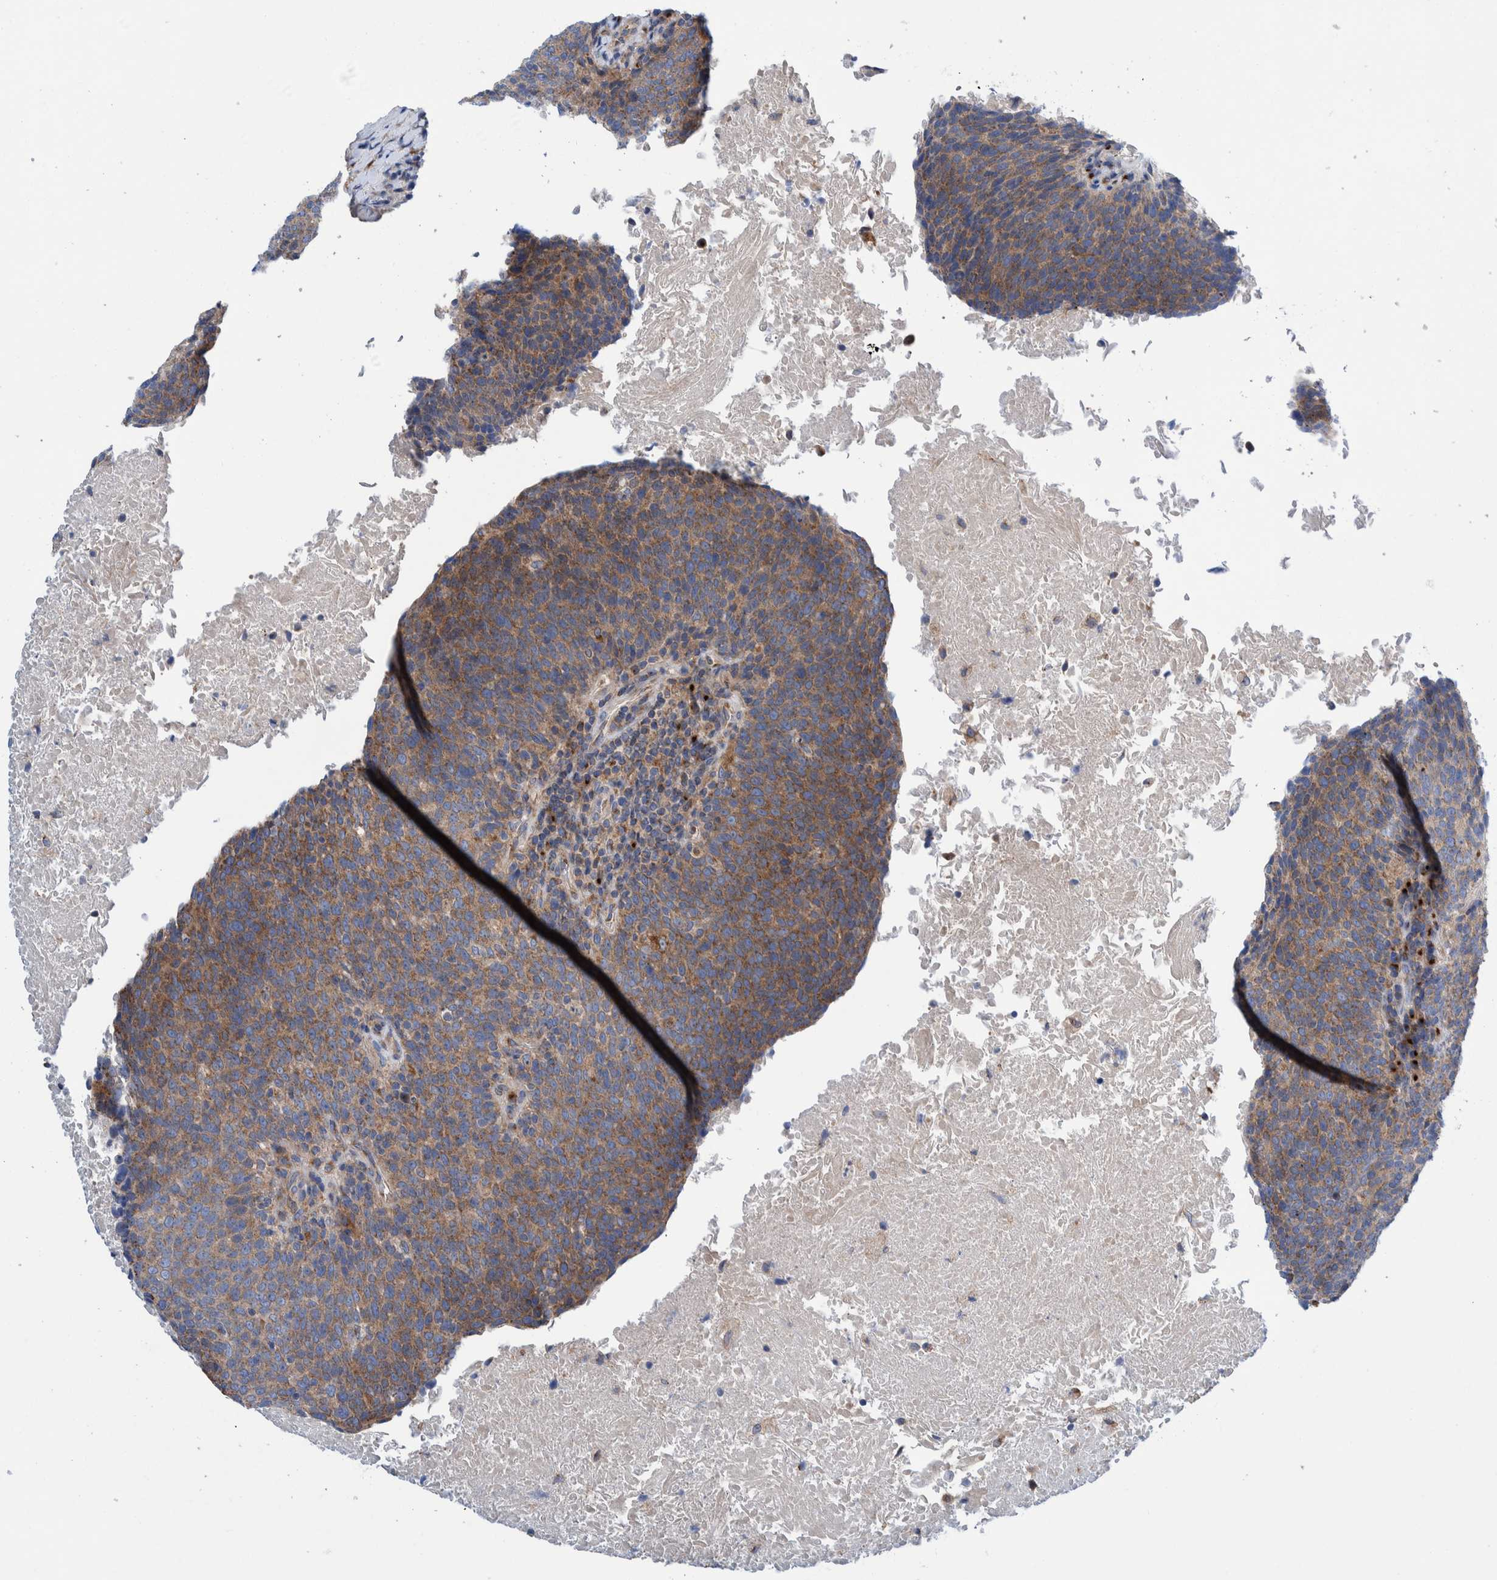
{"staining": {"intensity": "moderate", "quantity": ">75%", "location": "cytoplasmic/membranous"}, "tissue": "head and neck cancer", "cell_type": "Tumor cells", "image_type": "cancer", "snomed": [{"axis": "morphology", "description": "Squamous cell carcinoma, NOS"}, {"axis": "morphology", "description": "Squamous cell carcinoma, metastatic, NOS"}, {"axis": "topography", "description": "Lymph node"}, {"axis": "topography", "description": "Head-Neck"}], "caption": "About >75% of tumor cells in head and neck metastatic squamous cell carcinoma demonstrate moderate cytoplasmic/membranous protein positivity as visualized by brown immunohistochemical staining.", "gene": "TRIM58", "patient": {"sex": "male", "age": 62}}